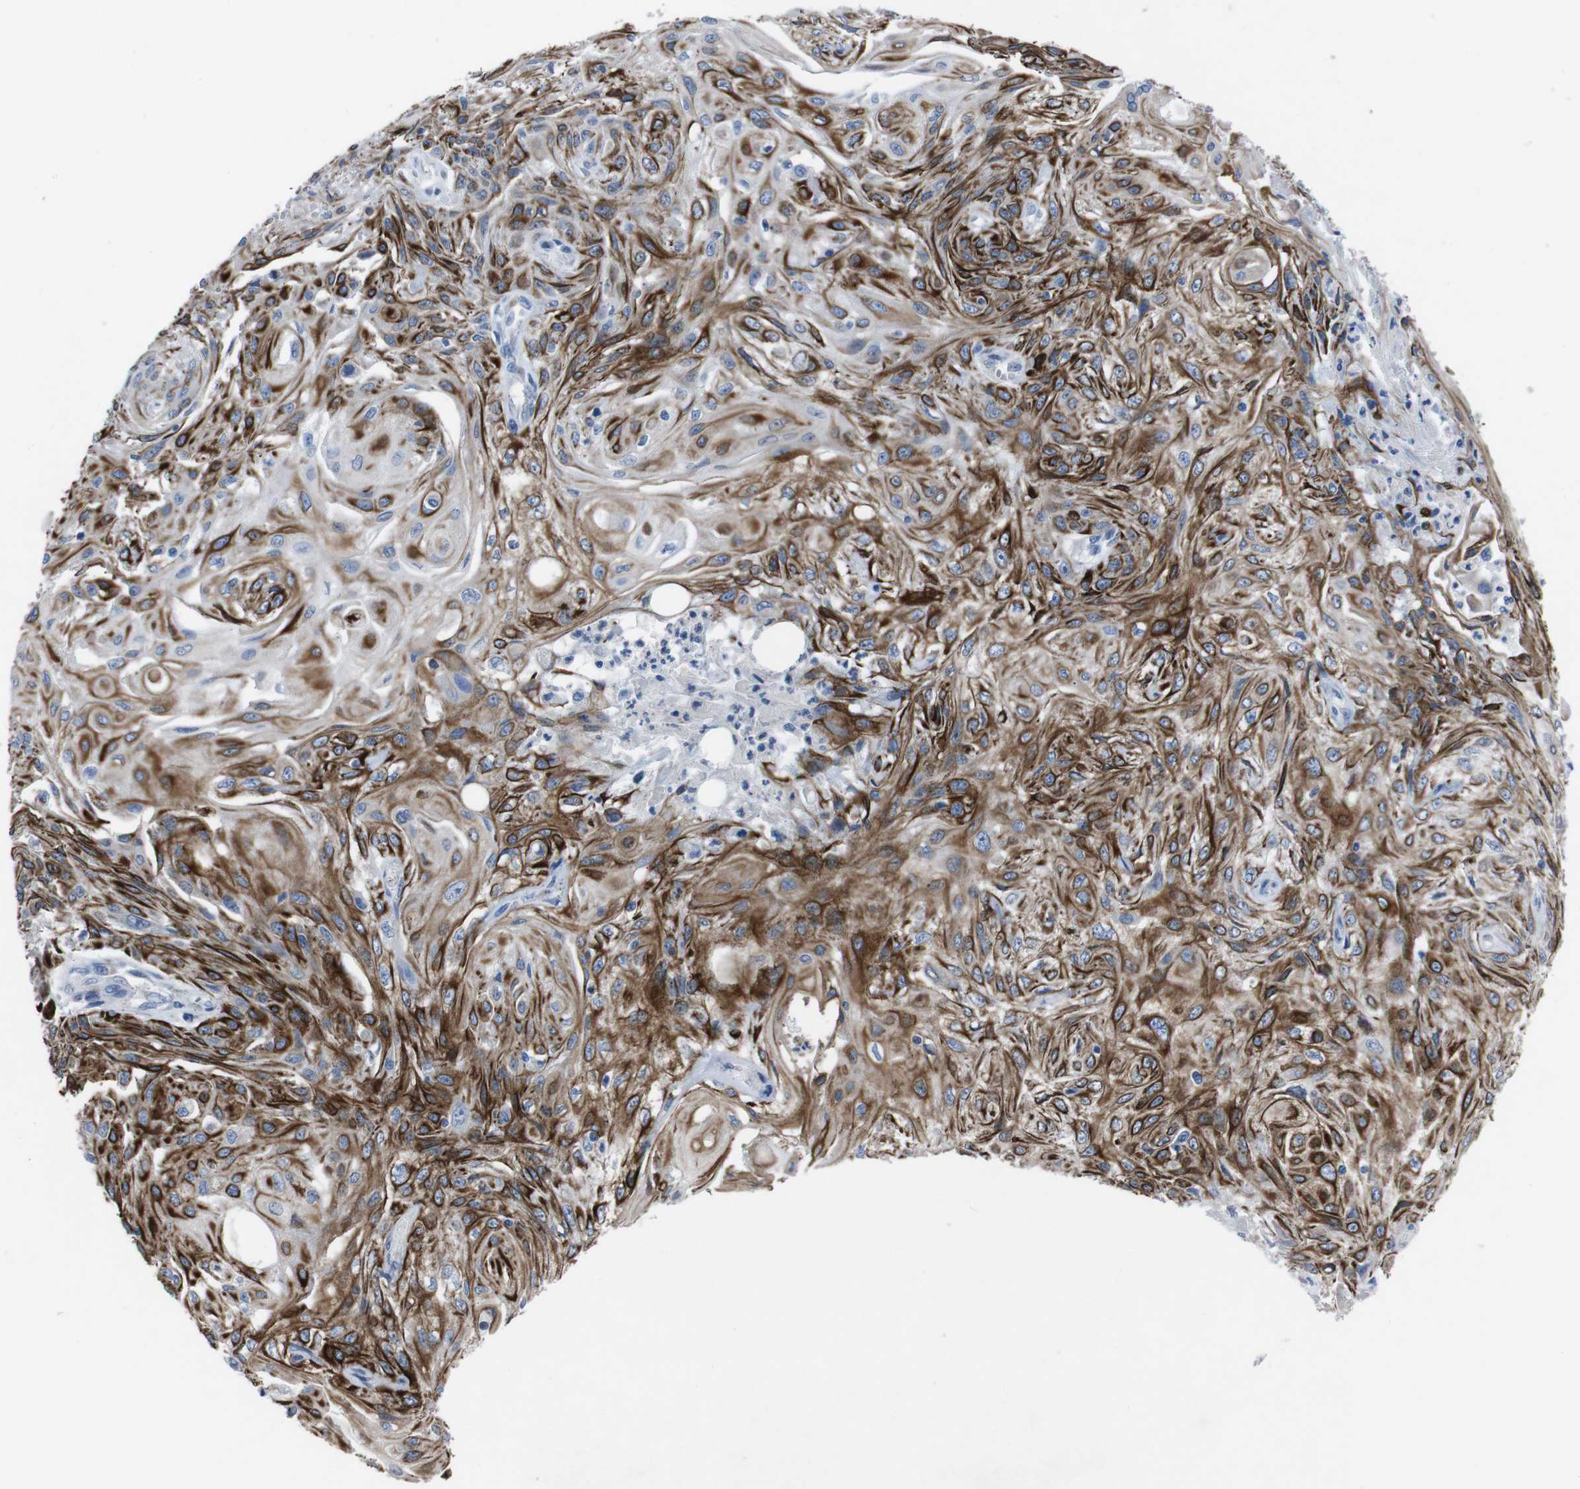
{"staining": {"intensity": "strong", "quantity": ">75%", "location": "cytoplasmic/membranous"}, "tissue": "skin cancer", "cell_type": "Tumor cells", "image_type": "cancer", "snomed": [{"axis": "morphology", "description": "Squamous cell carcinoma, NOS"}, {"axis": "topography", "description": "Skin"}], "caption": "Protein staining of skin cancer tissue shows strong cytoplasmic/membranous staining in about >75% of tumor cells. (brown staining indicates protein expression, while blue staining denotes nuclei).", "gene": "GJB2", "patient": {"sex": "male", "age": 75}}